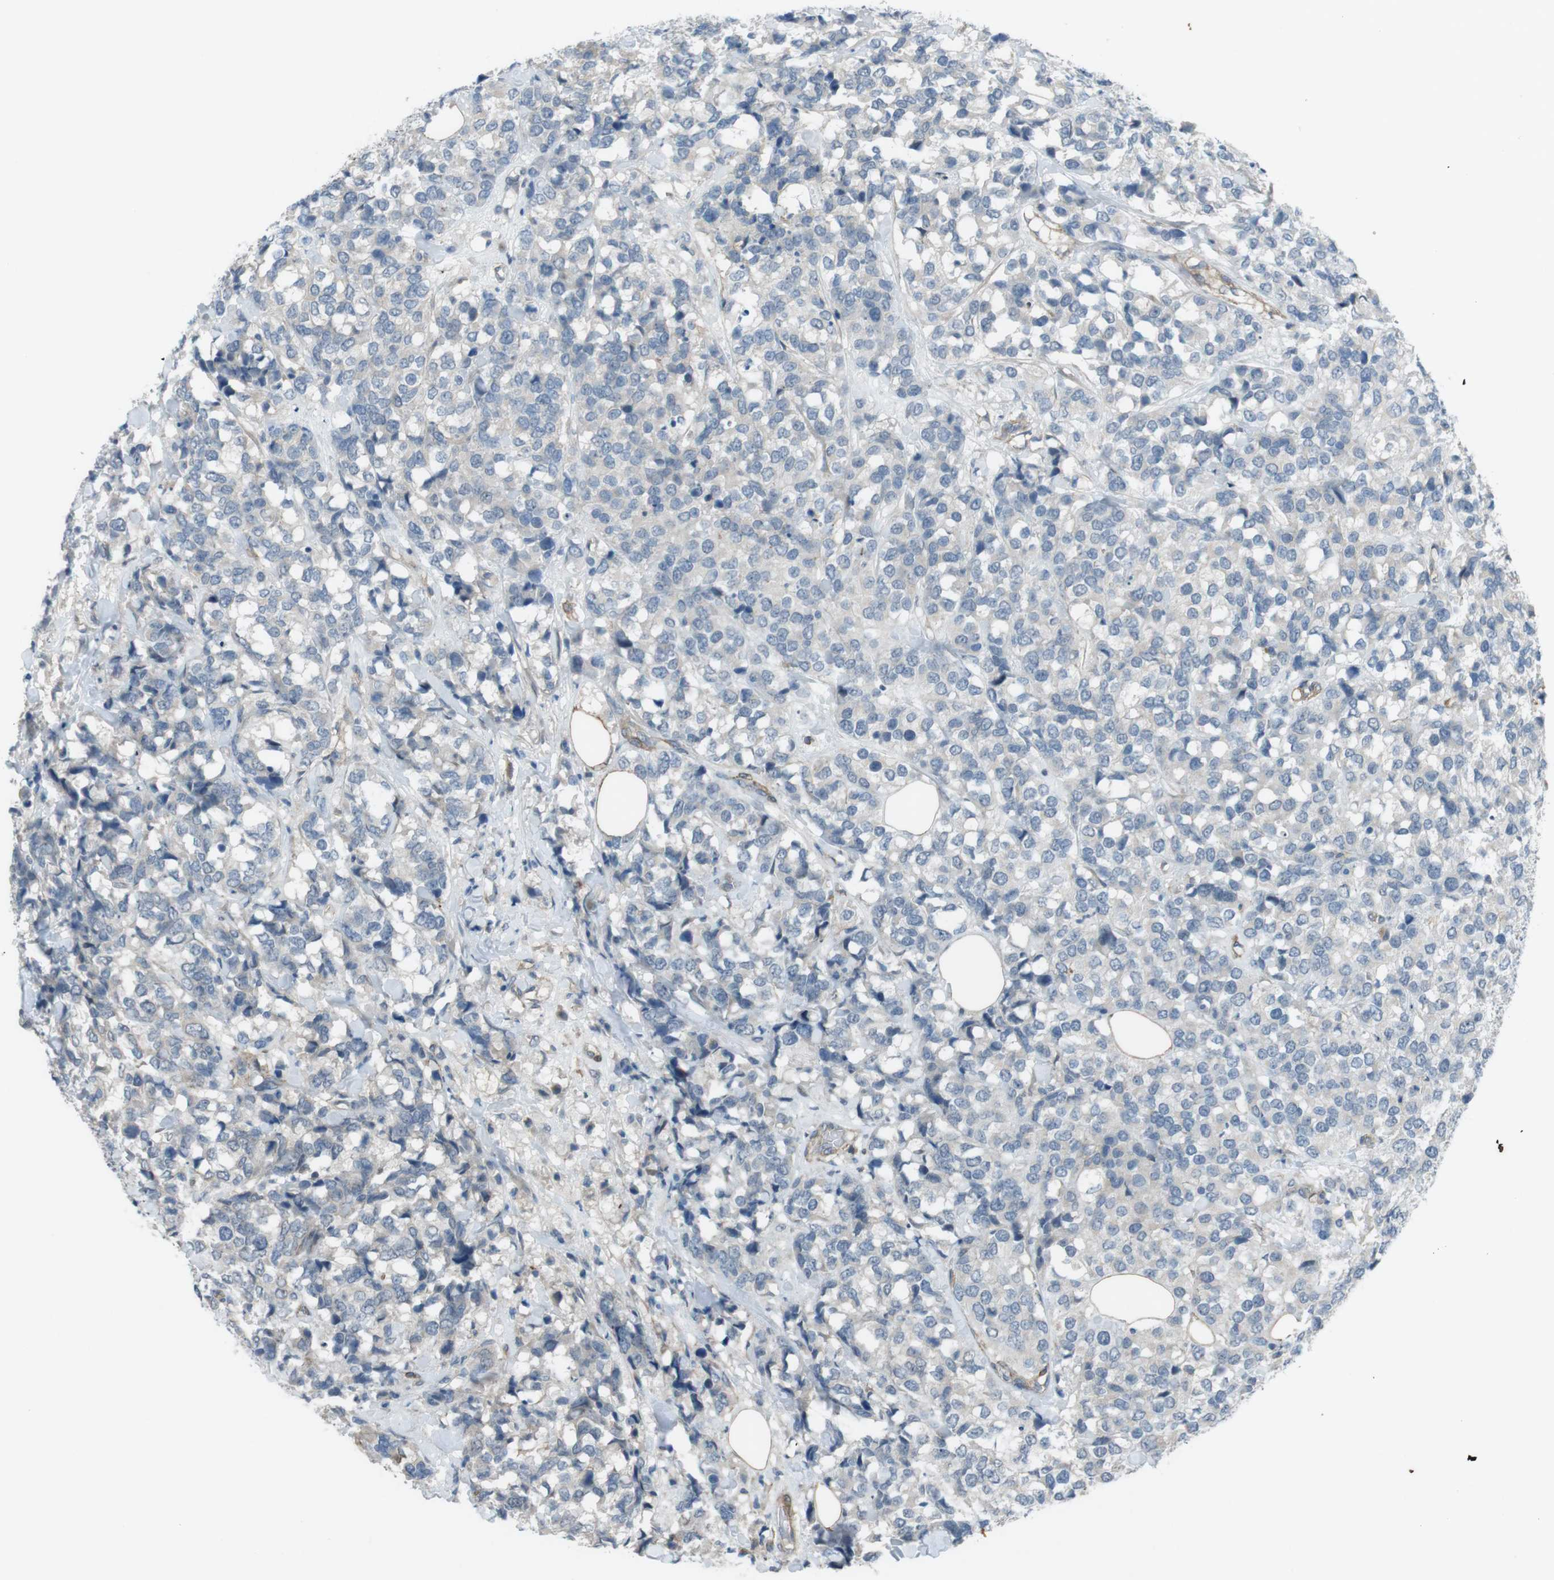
{"staining": {"intensity": "negative", "quantity": "none", "location": "none"}, "tissue": "breast cancer", "cell_type": "Tumor cells", "image_type": "cancer", "snomed": [{"axis": "morphology", "description": "Lobular carcinoma"}, {"axis": "topography", "description": "Breast"}], "caption": "A histopathology image of human lobular carcinoma (breast) is negative for staining in tumor cells.", "gene": "ANK2", "patient": {"sex": "female", "age": 59}}